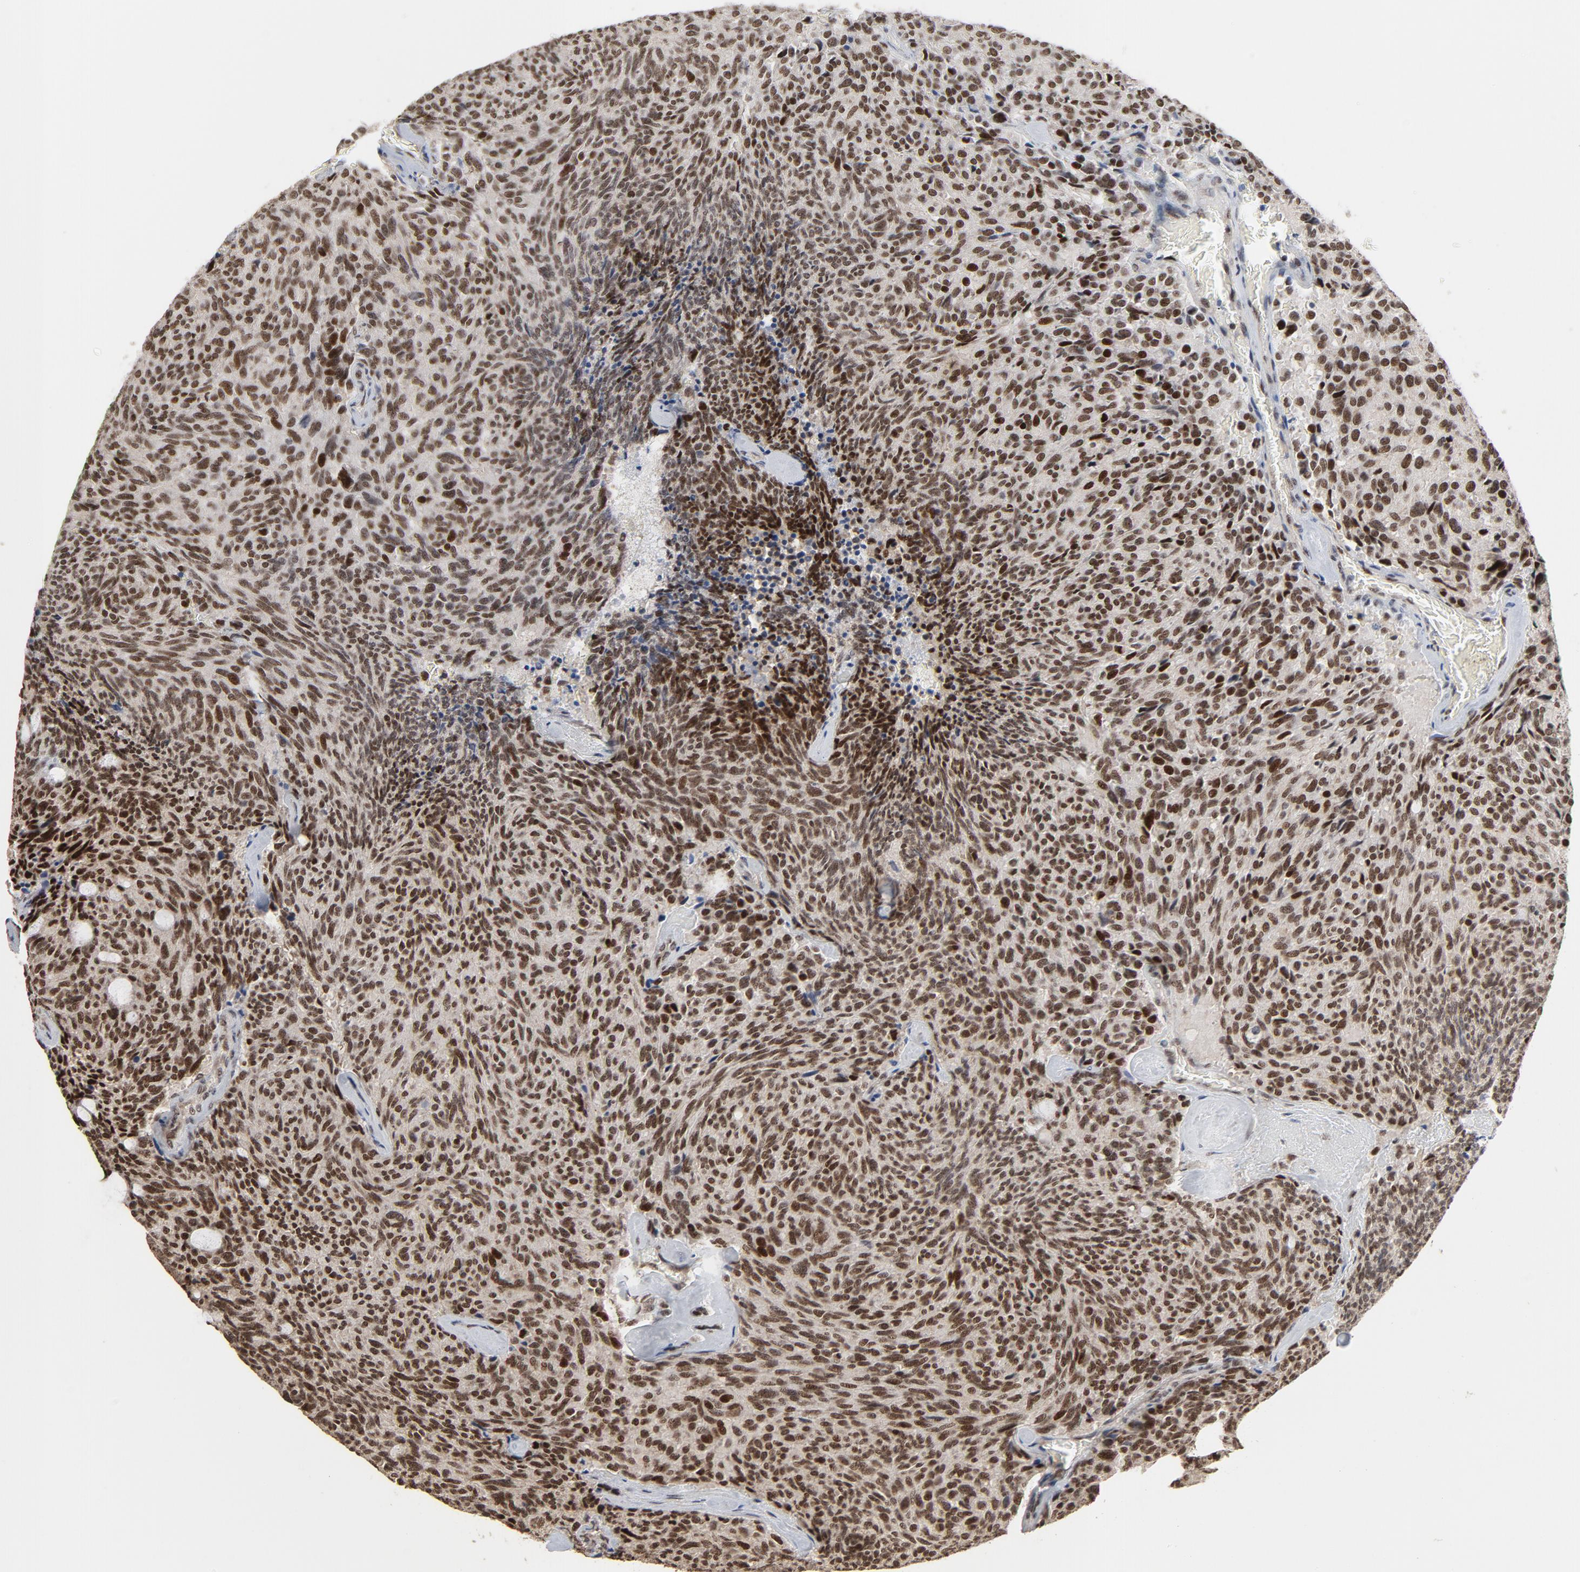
{"staining": {"intensity": "moderate", "quantity": ">75%", "location": "nuclear"}, "tissue": "carcinoid", "cell_type": "Tumor cells", "image_type": "cancer", "snomed": [{"axis": "morphology", "description": "Carcinoid, malignant, NOS"}, {"axis": "topography", "description": "Pancreas"}], "caption": "Protein staining reveals moderate nuclear staining in approximately >75% of tumor cells in carcinoid (malignant).", "gene": "TP53RK", "patient": {"sex": "female", "age": 54}}